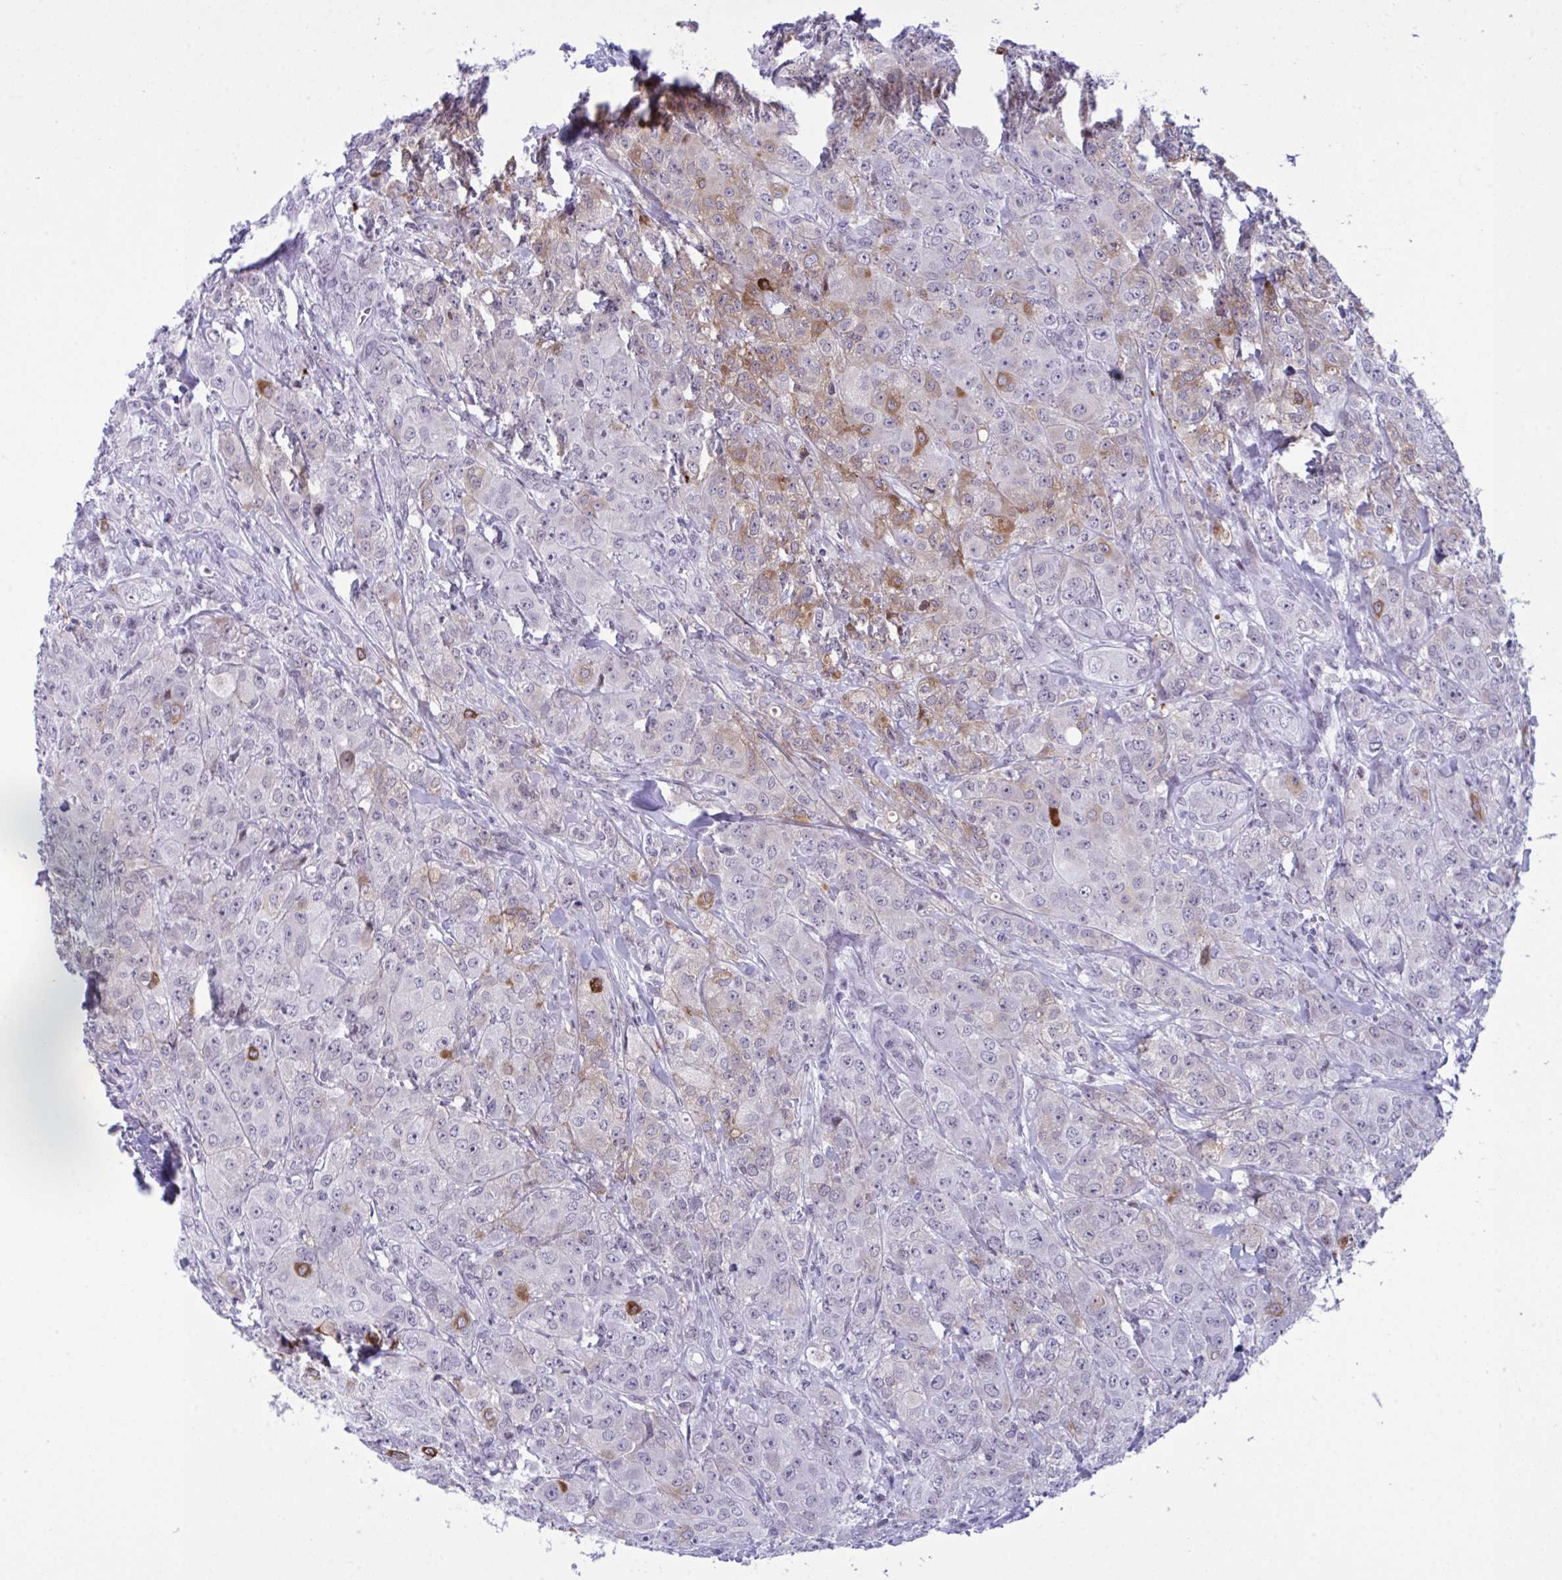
{"staining": {"intensity": "moderate", "quantity": "<25%", "location": "cytoplasmic/membranous"}, "tissue": "breast cancer", "cell_type": "Tumor cells", "image_type": "cancer", "snomed": [{"axis": "morphology", "description": "Normal tissue, NOS"}, {"axis": "morphology", "description": "Duct carcinoma"}, {"axis": "topography", "description": "Breast"}], "caption": "IHC of breast cancer shows low levels of moderate cytoplasmic/membranous positivity in approximately <25% of tumor cells.", "gene": "ZFHX3", "patient": {"sex": "female", "age": 43}}